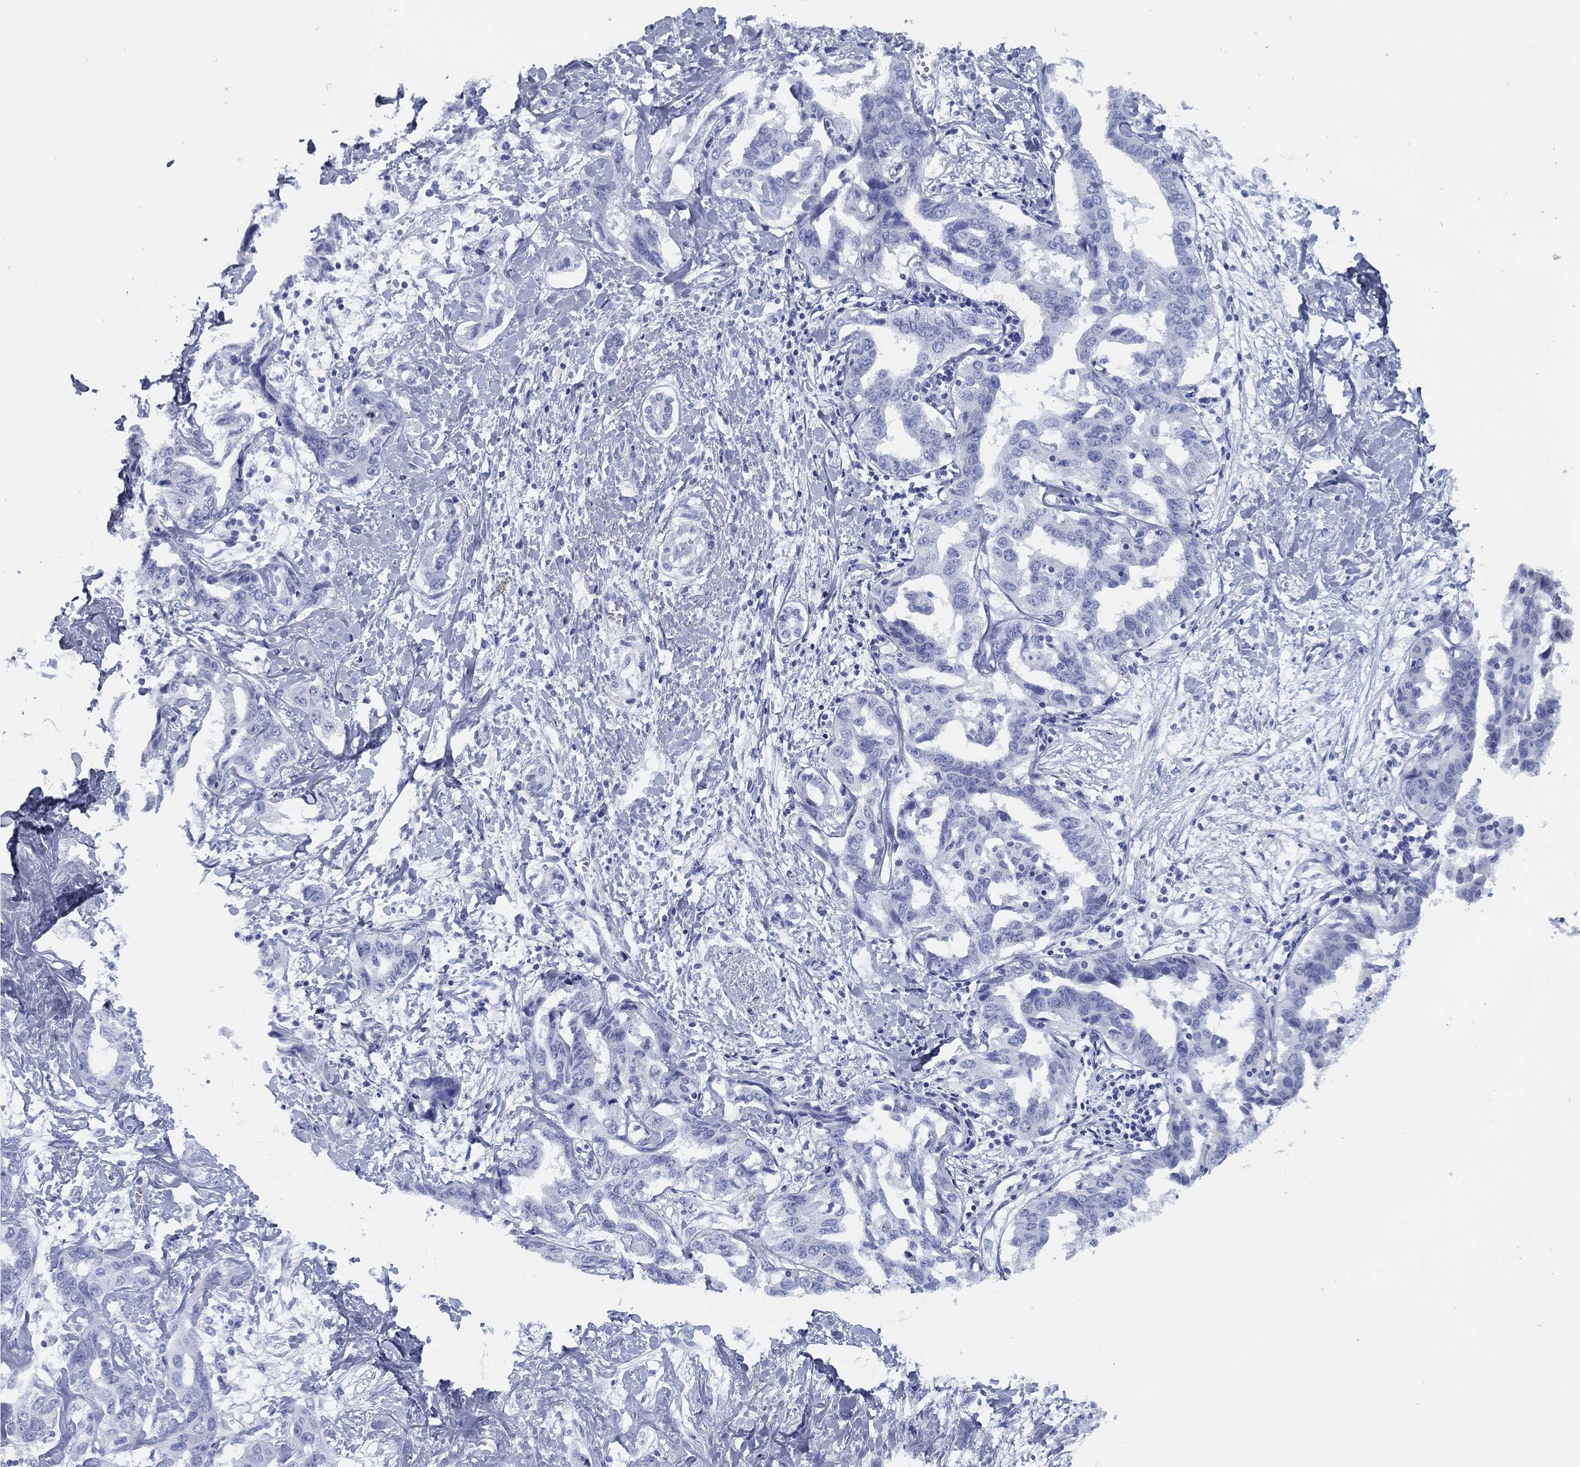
{"staining": {"intensity": "negative", "quantity": "none", "location": "none"}, "tissue": "liver cancer", "cell_type": "Tumor cells", "image_type": "cancer", "snomed": [{"axis": "morphology", "description": "Cholangiocarcinoma"}, {"axis": "topography", "description": "Liver"}], "caption": "High magnification brightfield microscopy of liver cancer stained with DAB (brown) and counterstained with hematoxylin (blue): tumor cells show no significant positivity.", "gene": "TMEM252", "patient": {"sex": "male", "age": 59}}